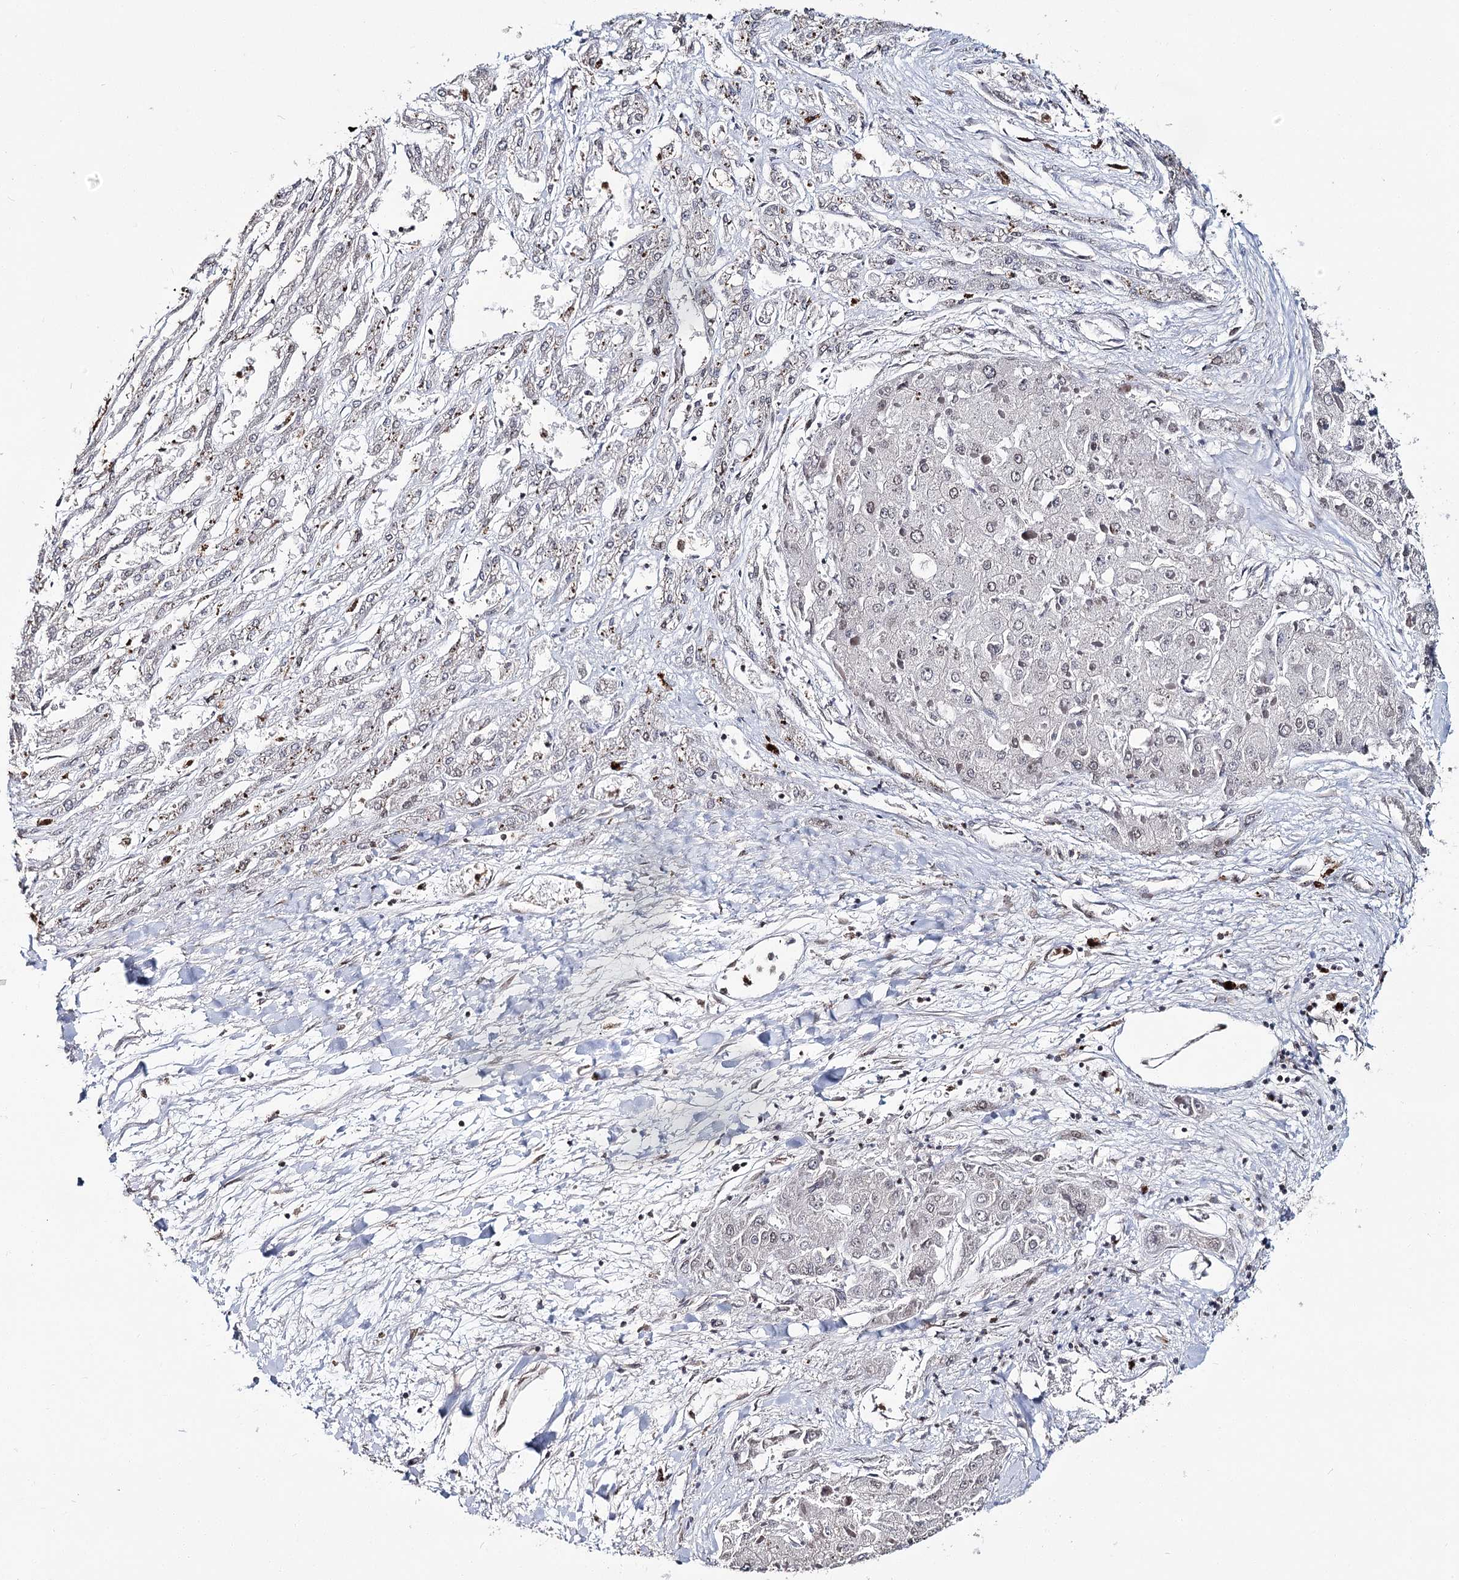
{"staining": {"intensity": "weak", "quantity": "<25%", "location": "nuclear"}, "tissue": "liver cancer", "cell_type": "Tumor cells", "image_type": "cancer", "snomed": [{"axis": "morphology", "description": "Carcinoma, Hepatocellular, NOS"}, {"axis": "topography", "description": "Liver"}], "caption": "Micrograph shows no significant protein positivity in tumor cells of liver cancer (hepatocellular carcinoma). The staining was performed using DAB (3,3'-diaminobenzidine) to visualize the protein expression in brown, while the nuclei were stained in blue with hematoxylin (Magnification: 20x).", "gene": "KIAA0930", "patient": {"sex": "female", "age": 73}}